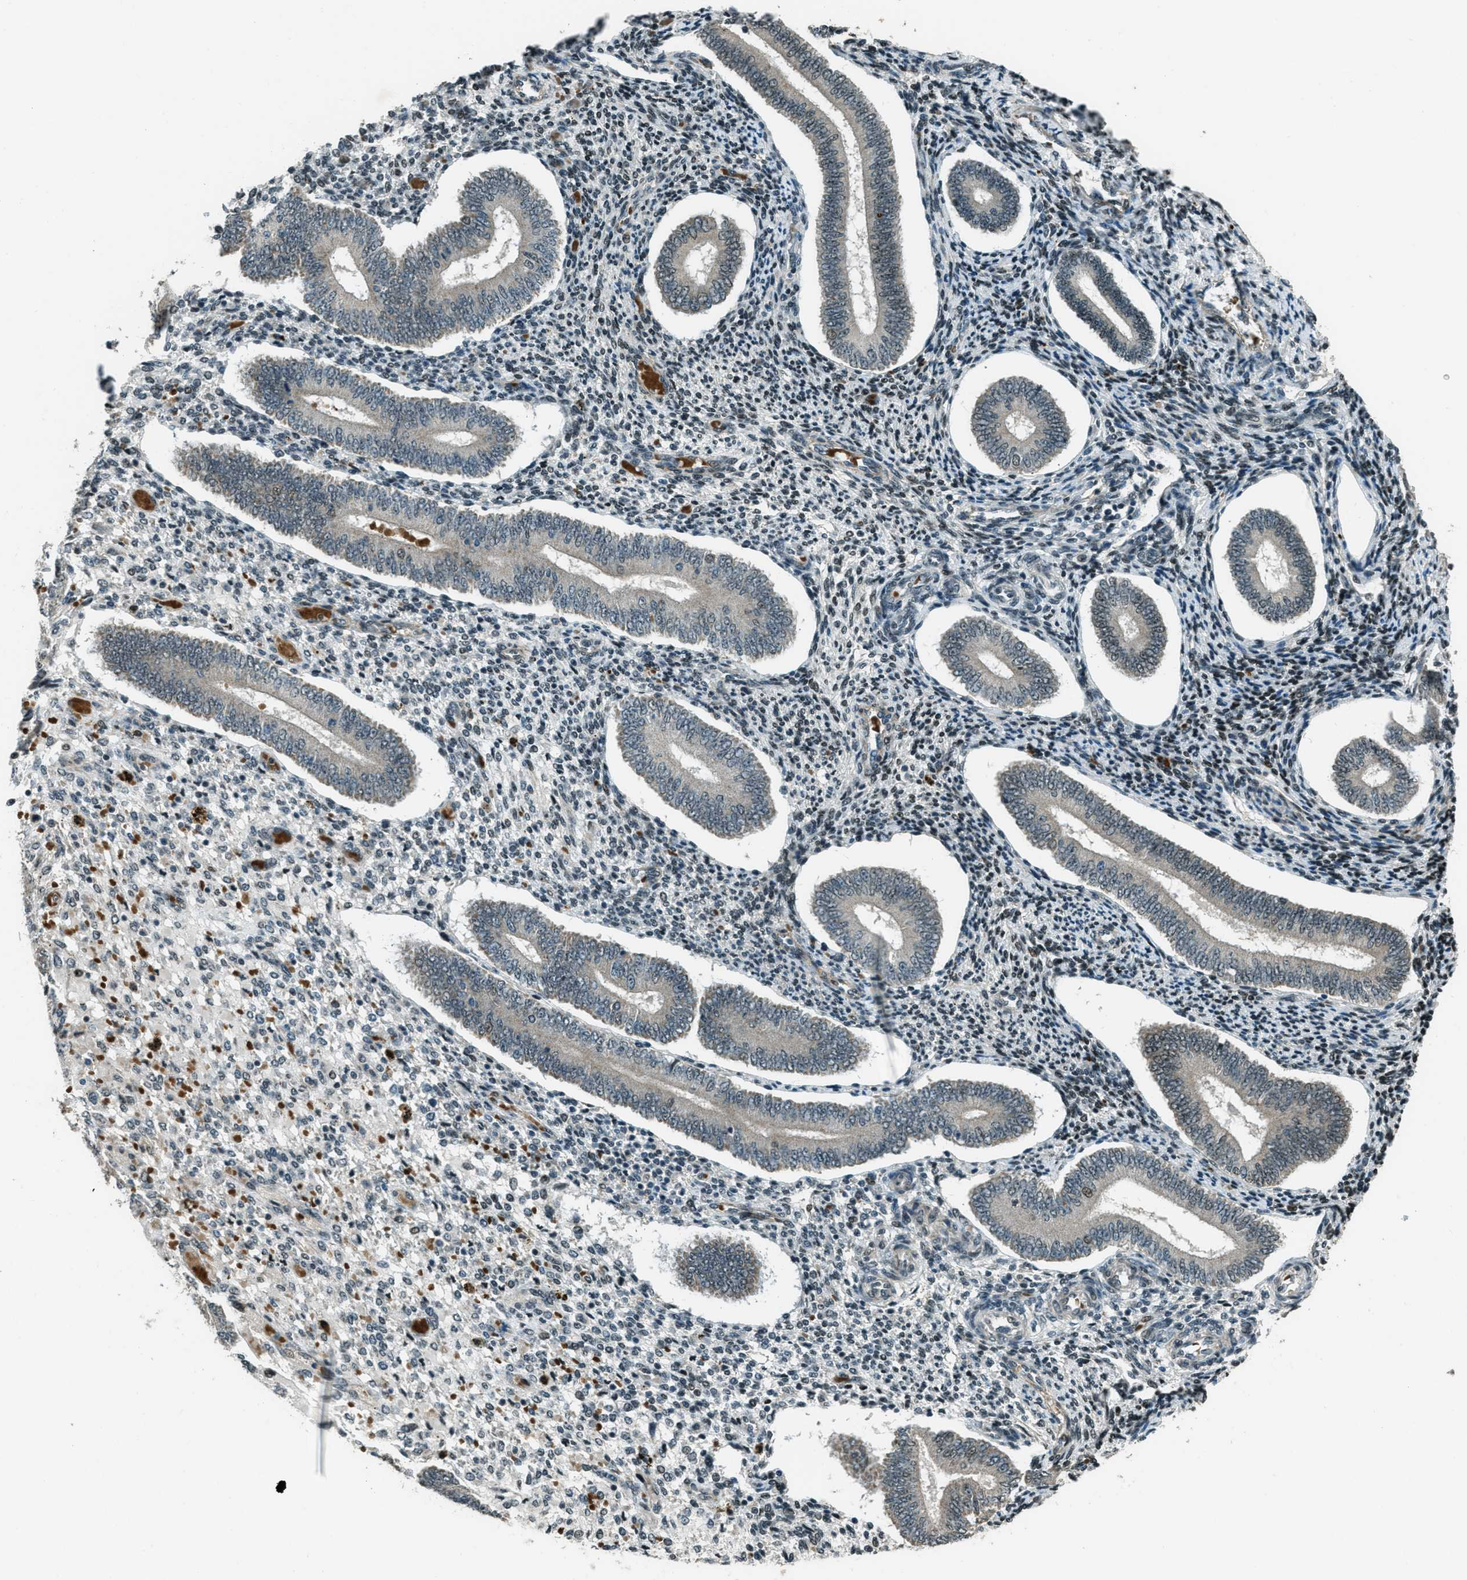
{"staining": {"intensity": "weak", "quantity": "25%-75%", "location": "cytoplasmic/membranous,nuclear"}, "tissue": "endometrium", "cell_type": "Cells in endometrial stroma", "image_type": "normal", "snomed": [{"axis": "morphology", "description": "Normal tissue, NOS"}, {"axis": "topography", "description": "Endometrium"}], "caption": "A histopathology image of human endometrium stained for a protein shows weak cytoplasmic/membranous,nuclear brown staining in cells in endometrial stroma. Ihc stains the protein of interest in brown and the nuclei are stained blue.", "gene": "TARDBP", "patient": {"sex": "female", "age": 42}}